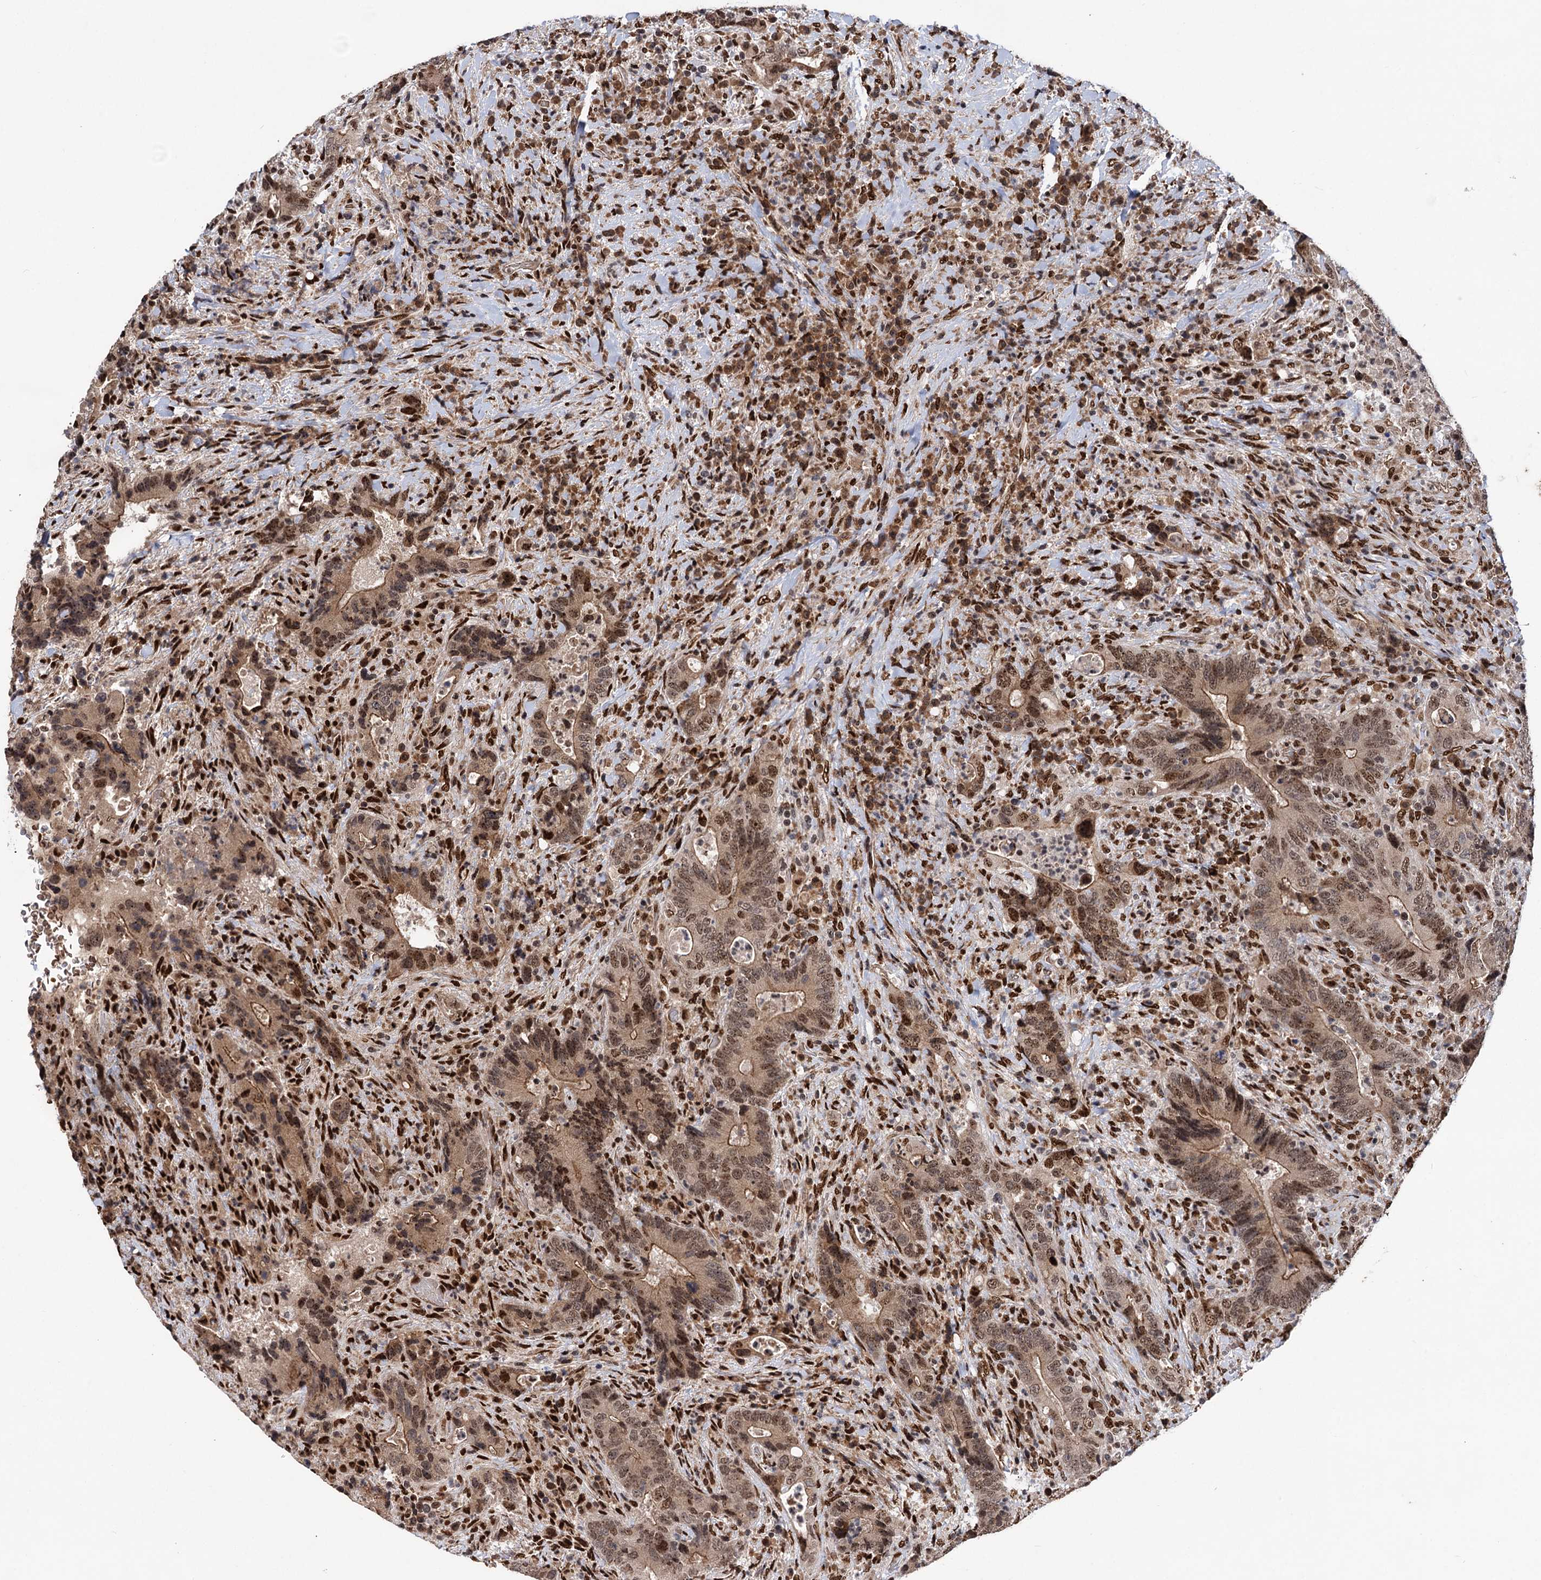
{"staining": {"intensity": "moderate", "quantity": ">75%", "location": "cytoplasmic/membranous,nuclear"}, "tissue": "colorectal cancer", "cell_type": "Tumor cells", "image_type": "cancer", "snomed": [{"axis": "morphology", "description": "Adenocarcinoma, NOS"}, {"axis": "topography", "description": "Colon"}], "caption": "Immunohistochemical staining of human colorectal cancer reveals medium levels of moderate cytoplasmic/membranous and nuclear protein staining in about >75% of tumor cells.", "gene": "MESD", "patient": {"sex": "female", "age": 75}}